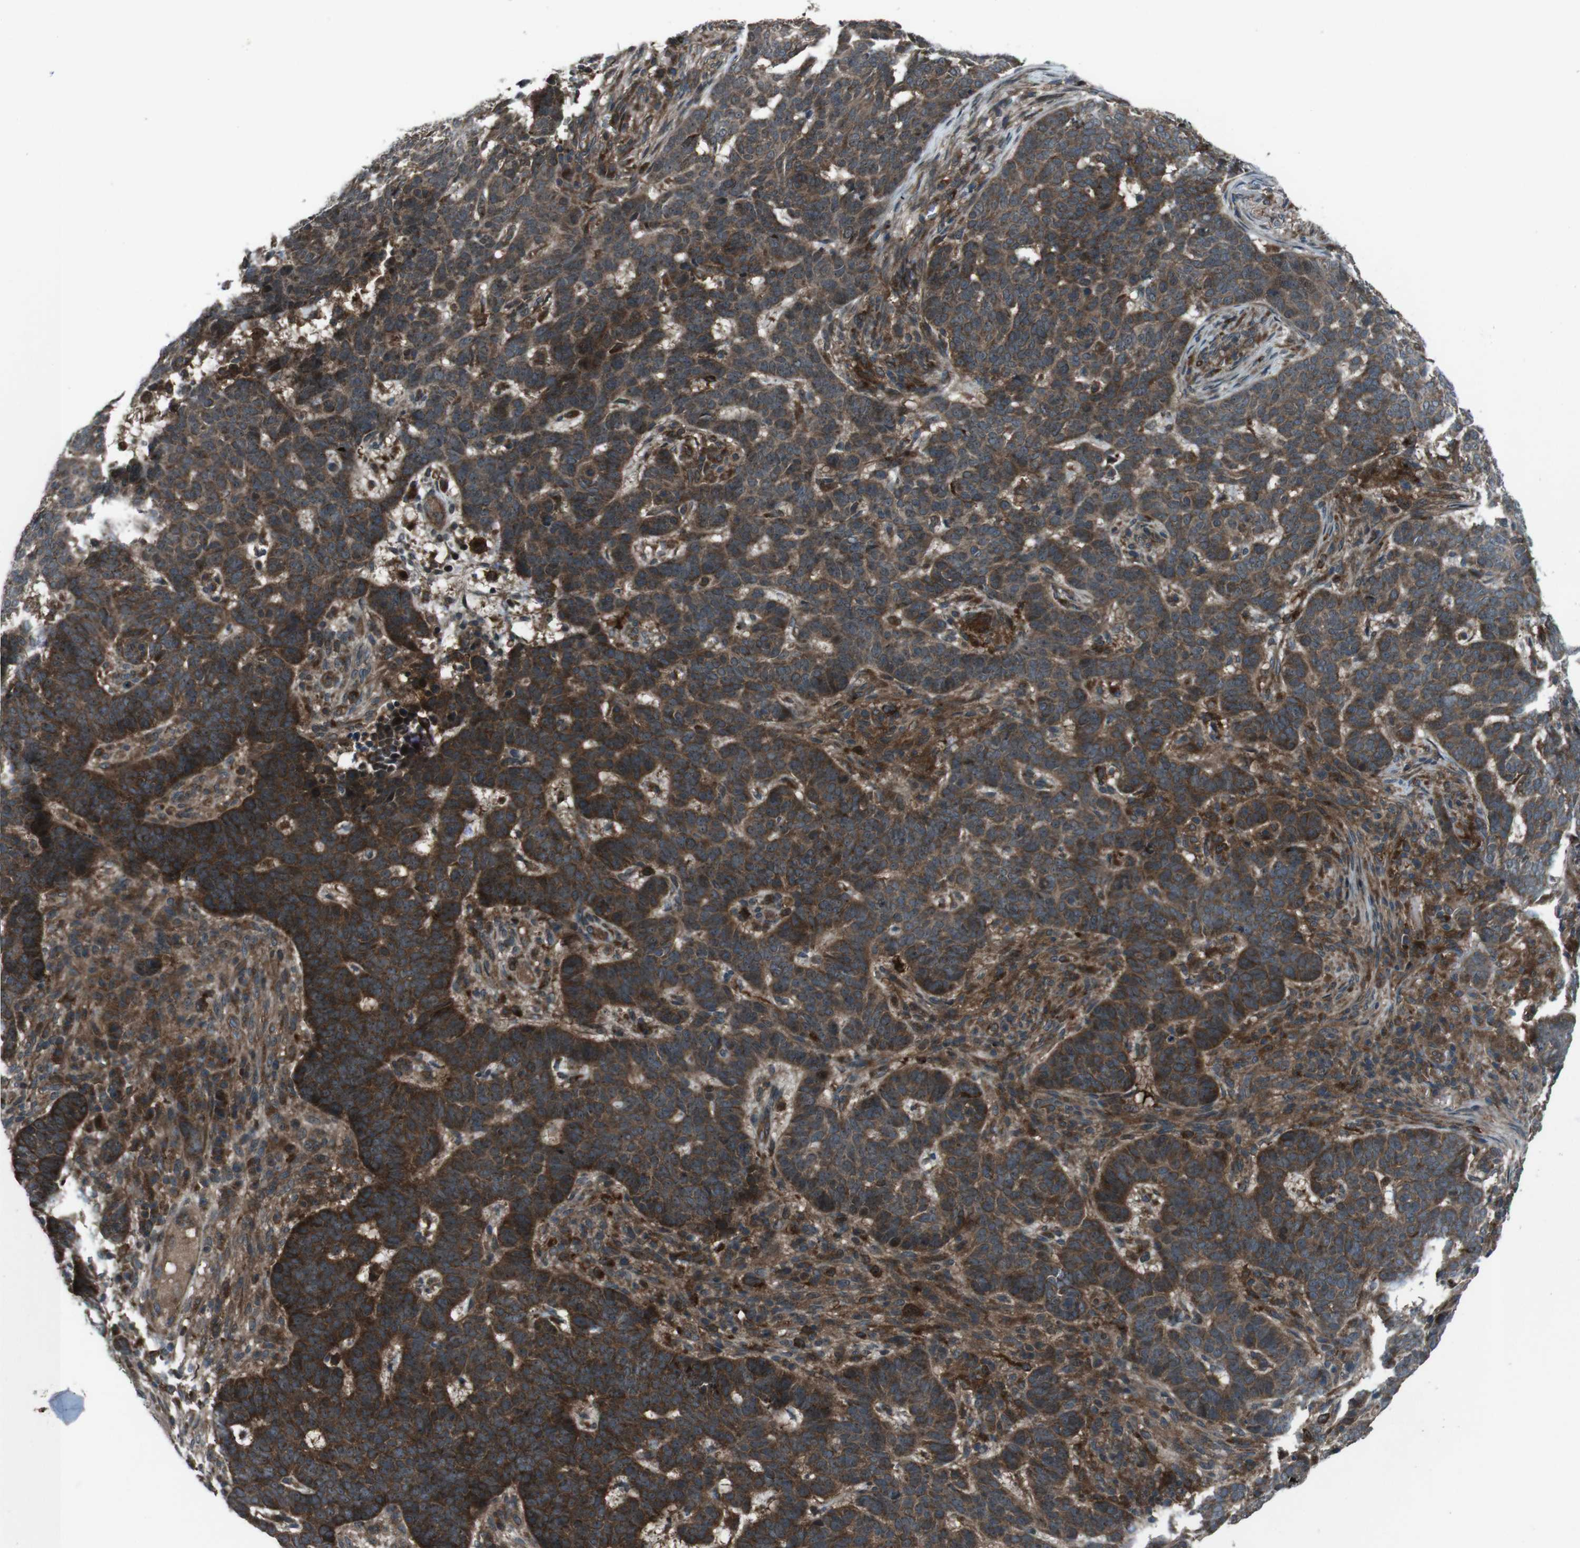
{"staining": {"intensity": "strong", "quantity": "25%-75%", "location": "cytoplasmic/membranous"}, "tissue": "skin cancer", "cell_type": "Tumor cells", "image_type": "cancer", "snomed": [{"axis": "morphology", "description": "Basal cell carcinoma"}, {"axis": "topography", "description": "Skin"}], "caption": "This micrograph exhibits immunohistochemistry (IHC) staining of human skin cancer (basal cell carcinoma), with high strong cytoplasmic/membranous expression in approximately 25%-75% of tumor cells.", "gene": "SLC27A4", "patient": {"sex": "male", "age": 85}}